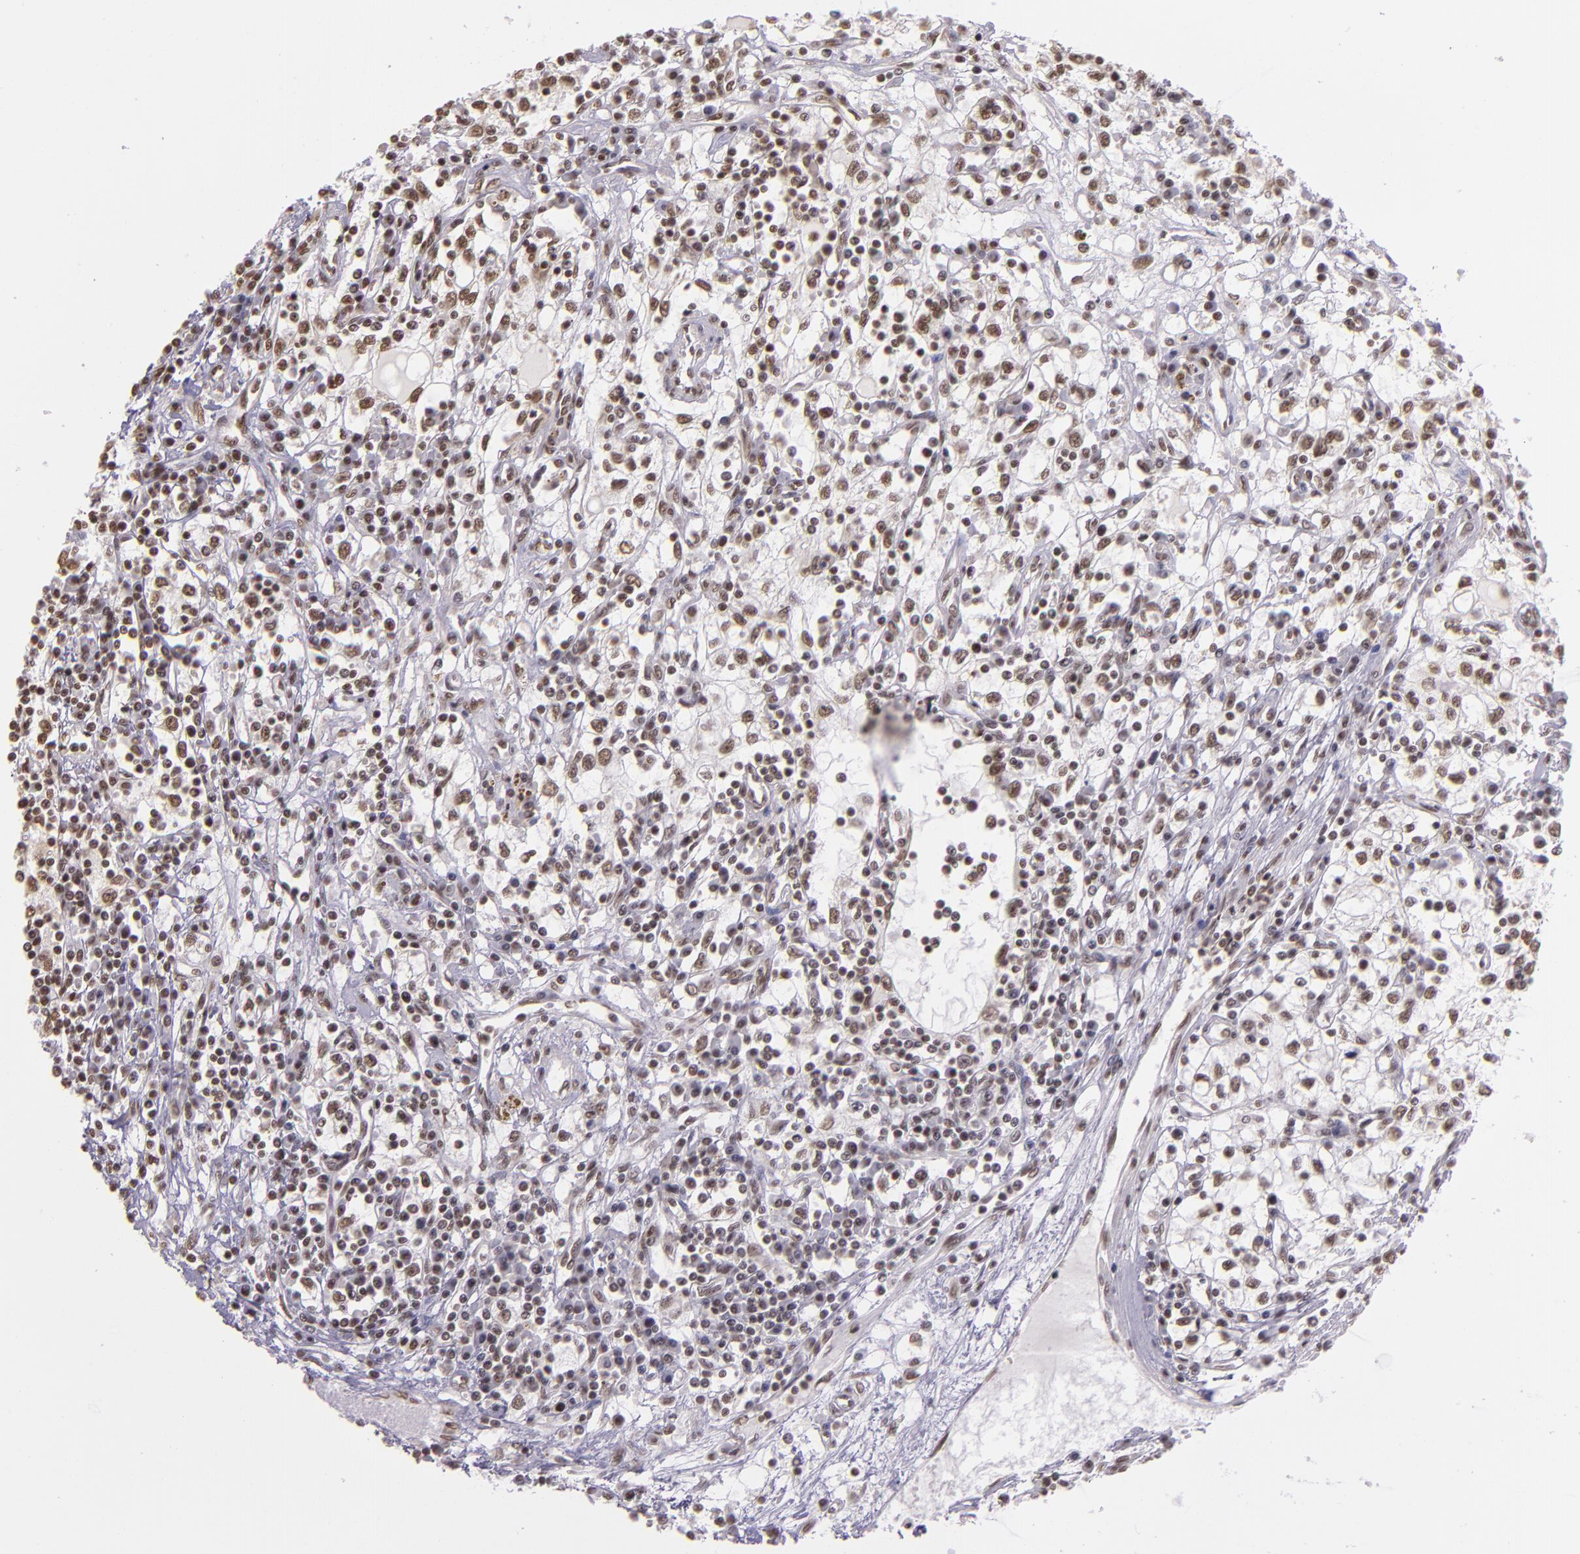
{"staining": {"intensity": "weak", "quantity": "25%-75%", "location": "nuclear"}, "tissue": "renal cancer", "cell_type": "Tumor cells", "image_type": "cancer", "snomed": [{"axis": "morphology", "description": "Adenocarcinoma, NOS"}, {"axis": "topography", "description": "Kidney"}], "caption": "DAB (3,3'-diaminobenzidine) immunohistochemical staining of human renal cancer displays weak nuclear protein positivity in approximately 25%-75% of tumor cells.", "gene": "USF1", "patient": {"sex": "male", "age": 82}}